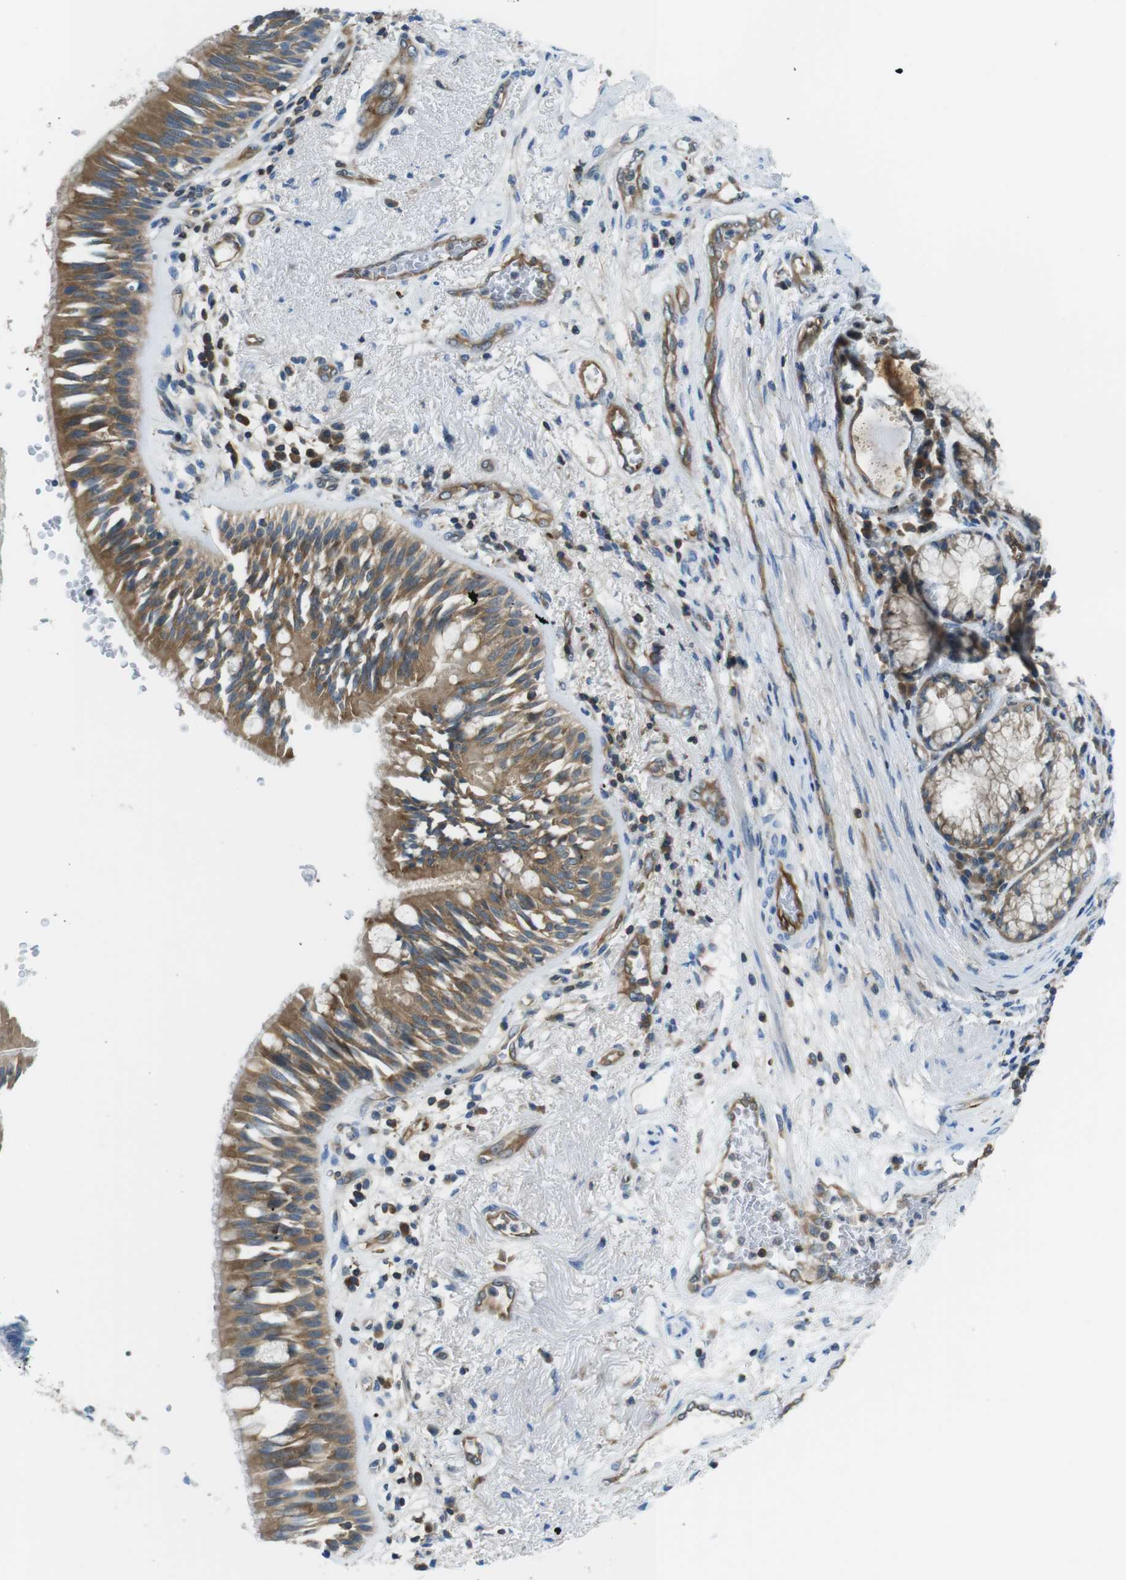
{"staining": {"intensity": "moderate", "quantity": "25%-75%", "location": "cytoplasmic/membranous"}, "tissue": "bronchus", "cell_type": "Respiratory epithelial cells", "image_type": "normal", "snomed": [{"axis": "morphology", "description": "Normal tissue, NOS"}, {"axis": "morphology", "description": "Adenocarcinoma, NOS"}, {"axis": "morphology", "description": "Adenocarcinoma, metastatic, NOS"}, {"axis": "topography", "description": "Lymph node"}, {"axis": "topography", "description": "Bronchus"}, {"axis": "topography", "description": "Lung"}], "caption": "Benign bronchus reveals moderate cytoplasmic/membranous expression in about 25%-75% of respiratory epithelial cells.", "gene": "TES", "patient": {"sex": "female", "age": 54}}